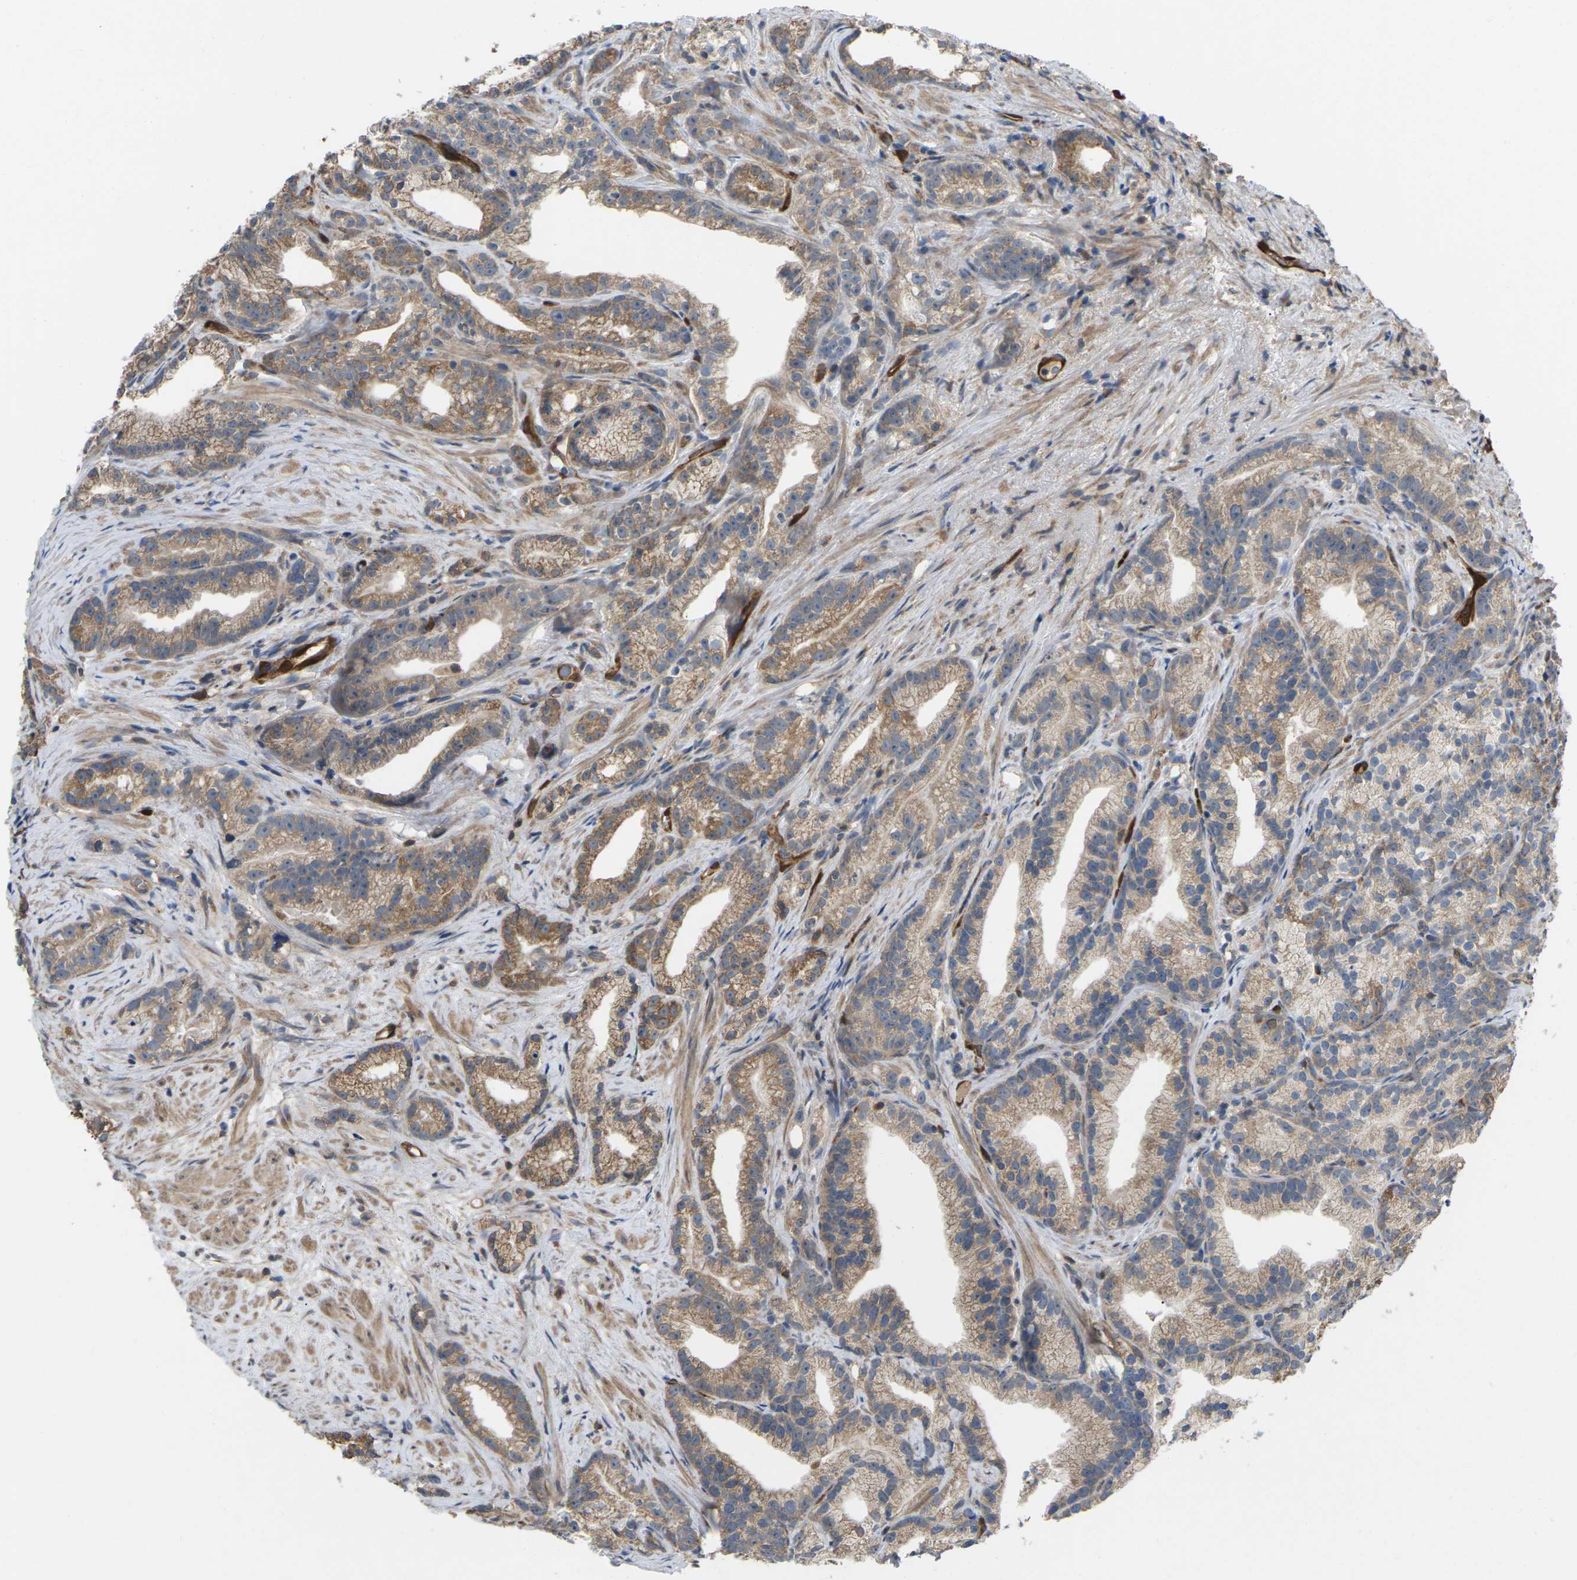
{"staining": {"intensity": "moderate", "quantity": ">75%", "location": "cytoplasmic/membranous"}, "tissue": "prostate cancer", "cell_type": "Tumor cells", "image_type": "cancer", "snomed": [{"axis": "morphology", "description": "Adenocarcinoma, Low grade"}, {"axis": "topography", "description": "Prostate"}], "caption": "High-power microscopy captured an immunohistochemistry micrograph of adenocarcinoma (low-grade) (prostate), revealing moderate cytoplasmic/membranous staining in approximately >75% of tumor cells.", "gene": "TIAM1", "patient": {"sex": "male", "age": 89}}